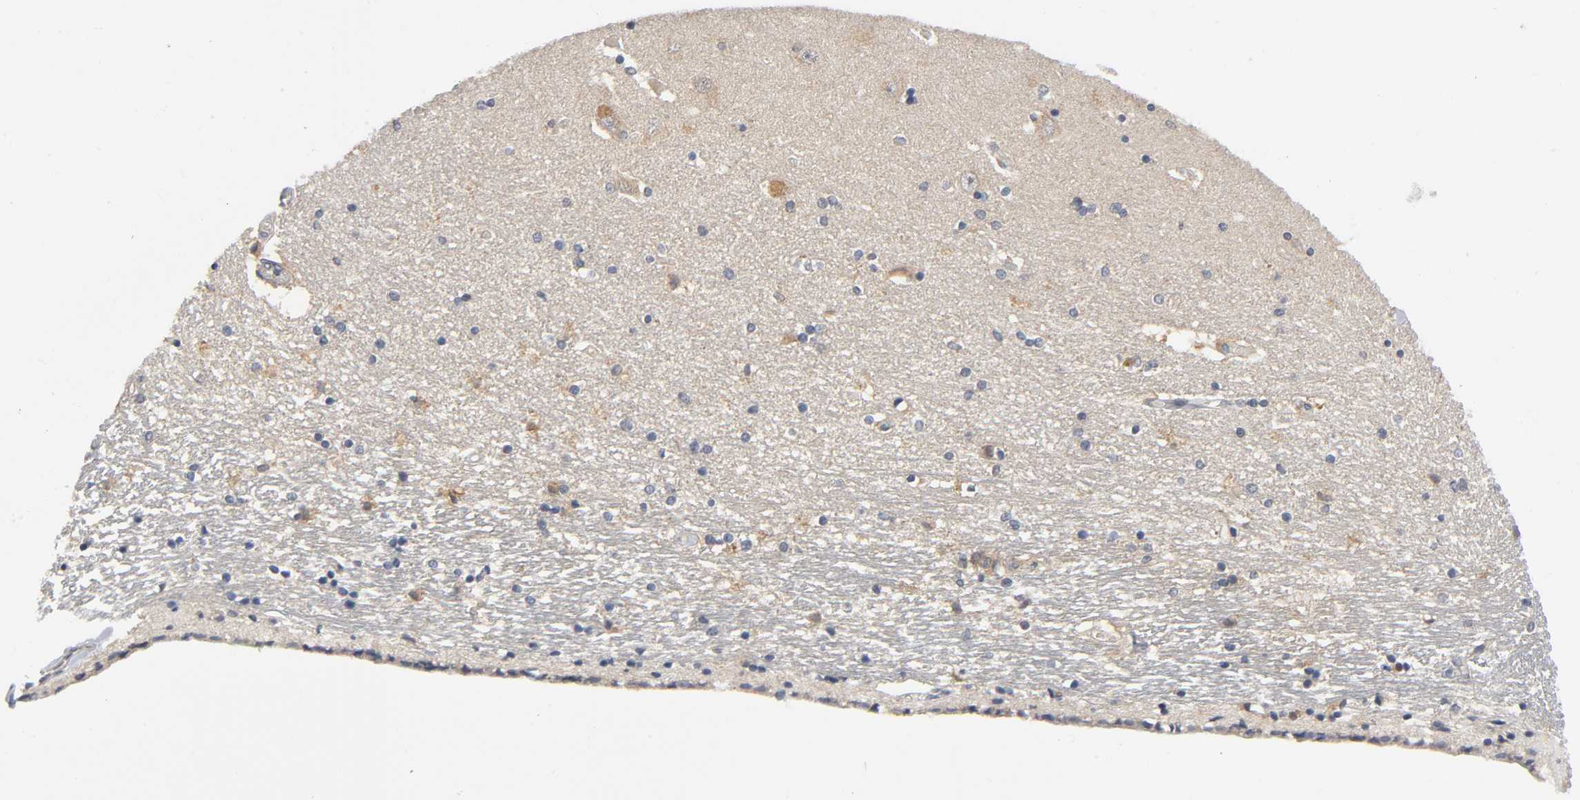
{"staining": {"intensity": "weak", "quantity": "25%-75%", "location": "cytoplasmic/membranous"}, "tissue": "hippocampus", "cell_type": "Glial cells", "image_type": "normal", "snomed": [{"axis": "morphology", "description": "Normal tissue, NOS"}, {"axis": "topography", "description": "Hippocampus"}], "caption": "Human hippocampus stained for a protein (brown) exhibits weak cytoplasmic/membranous positive positivity in about 25%-75% of glial cells.", "gene": "MAPK8", "patient": {"sex": "female", "age": 54}}